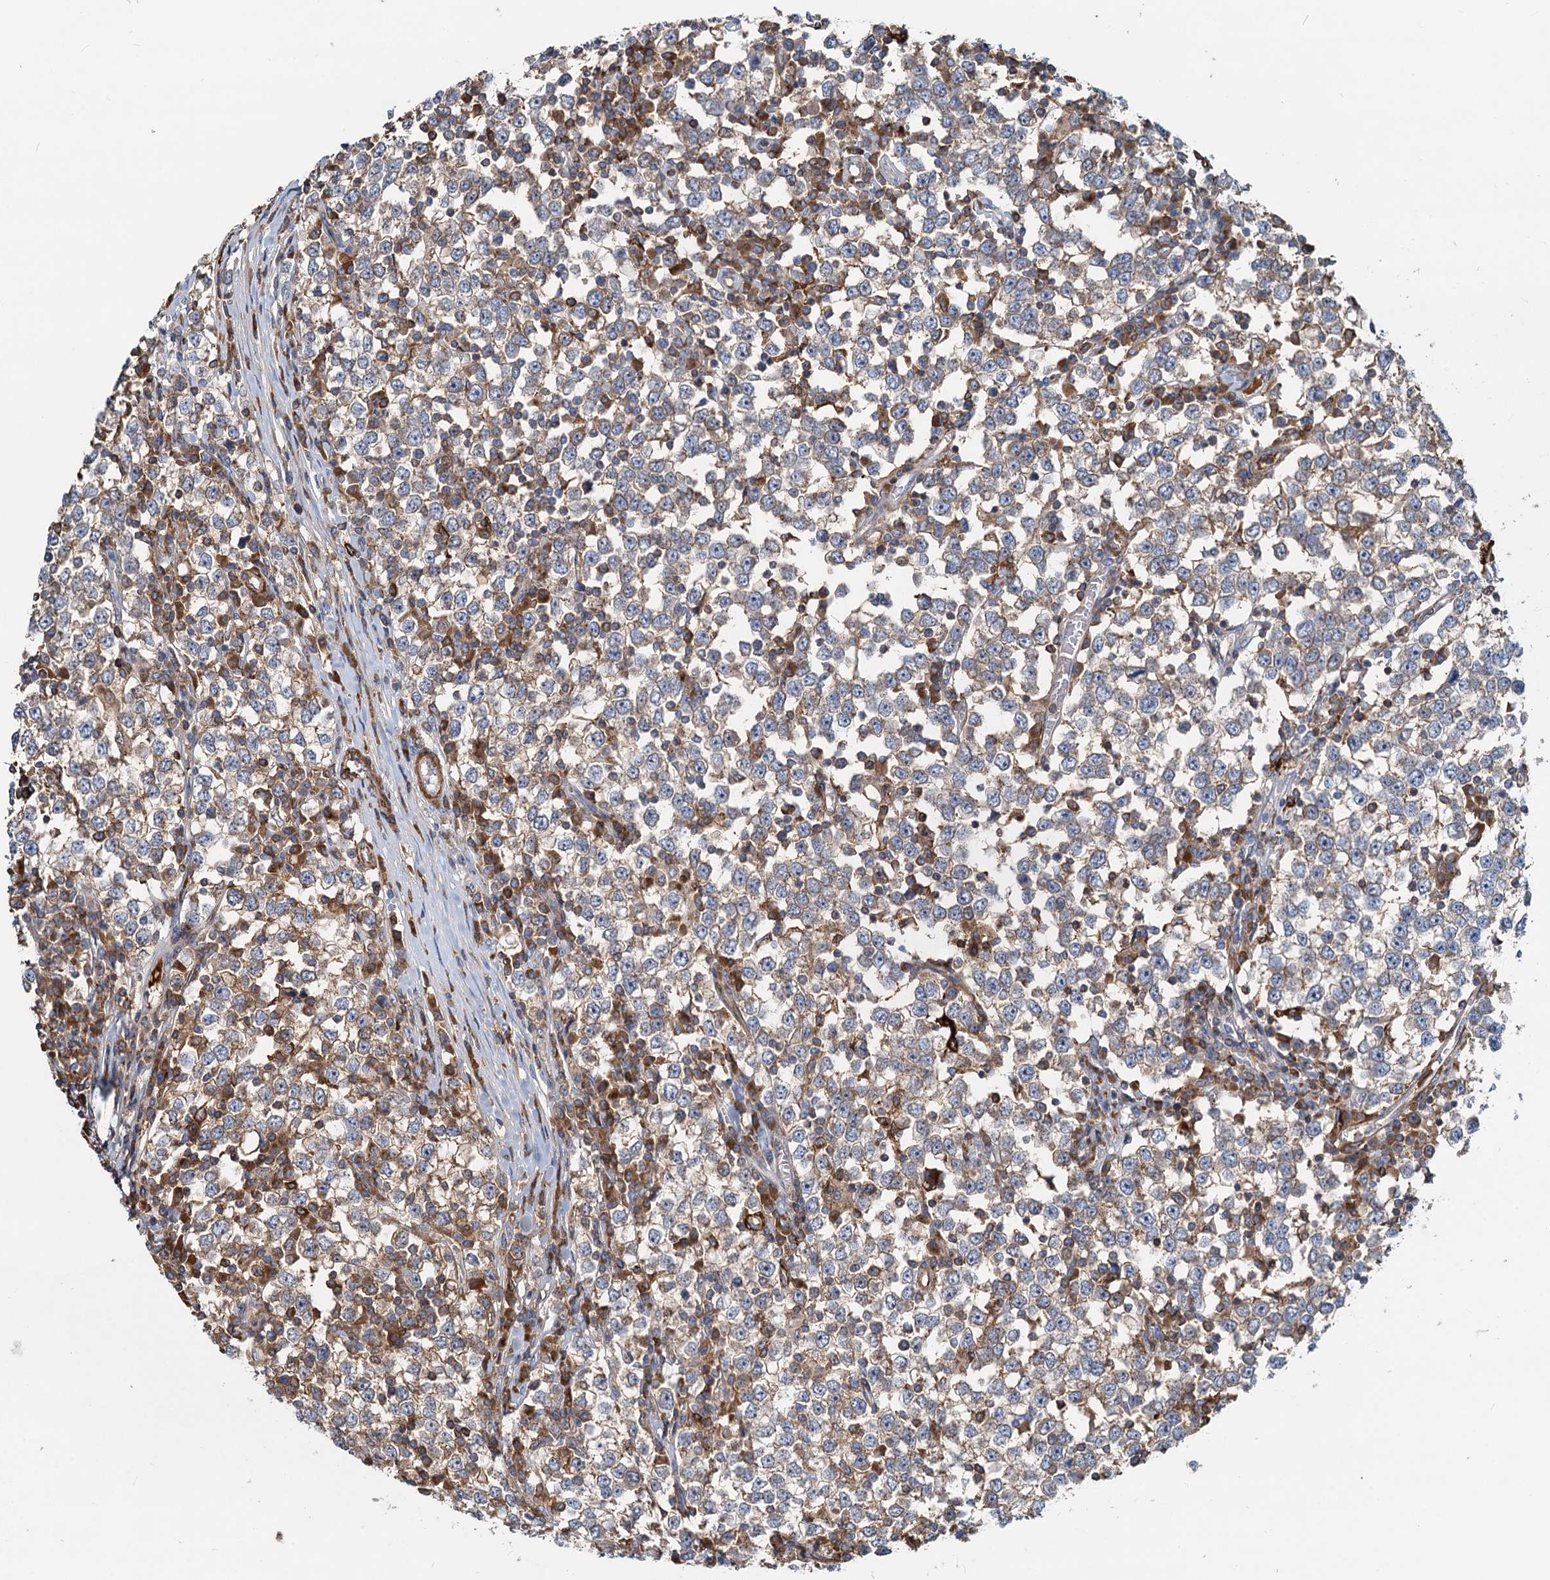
{"staining": {"intensity": "weak", "quantity": "<25%", "location": "cytoplasmic/membranous"}, "tissue": "testis cancer", "cell_type": "Tumor cells", "image_type": "cancer", "snomed": [{"axis": "morphology", "description": "Seminoma, NOS"}, {"axis": "topography", "description": "Testis"}], "caption": "A high-resolution photomicrograph shows IHC staining of testis seminoma, which reveals no significant positivity in tumor cells. (Stains: DAB (3,3'-diaminobenzidine) IHC with hematoxylin counter stain, Microscopy: brightfield microscopy at high magnification).", "gene": "LNX2", "patient": {"sex": "male", "age": 65}}